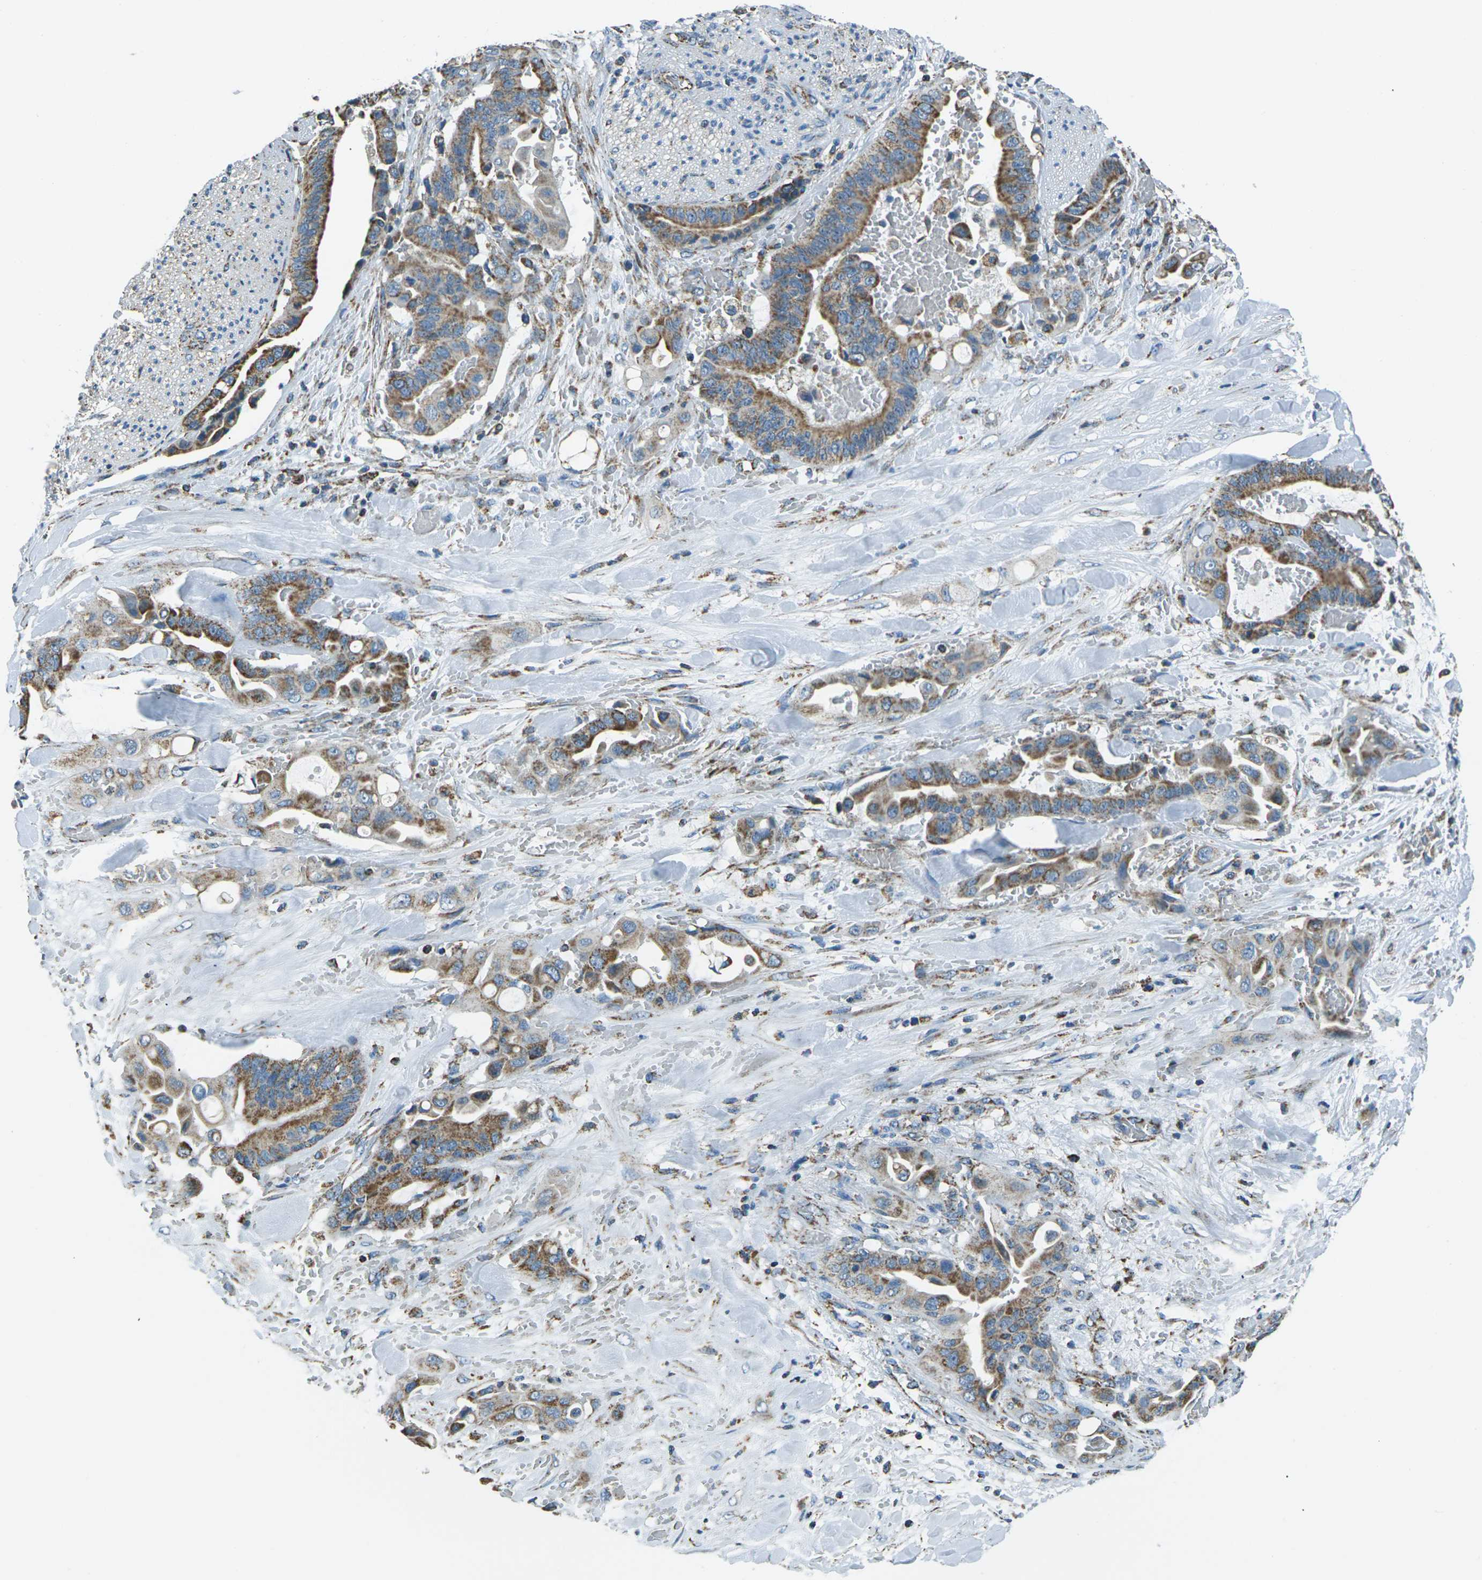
{"staining": {"intensity": "moderate", "quantity": ">75%", "location": "cytoplasmic/membranous"}, "tissue": "liver cancer", "cell_type": "Tumor cells", "image_type": "cancer", "snomed": [{"axis": "morphology", "description": "Cholangiocarcinoma"}, {"axis": "topography", "description": "Liver"}], "caption": "Immunohistochemical staining of cholangiocarcinoma (liver) demonstrates medium levels of moderate cytoplasmic/membranous protein positivity in about >75% of tumor cells.", "gene": "IRF3", "patient": {"sex": "female", "age": 61}}